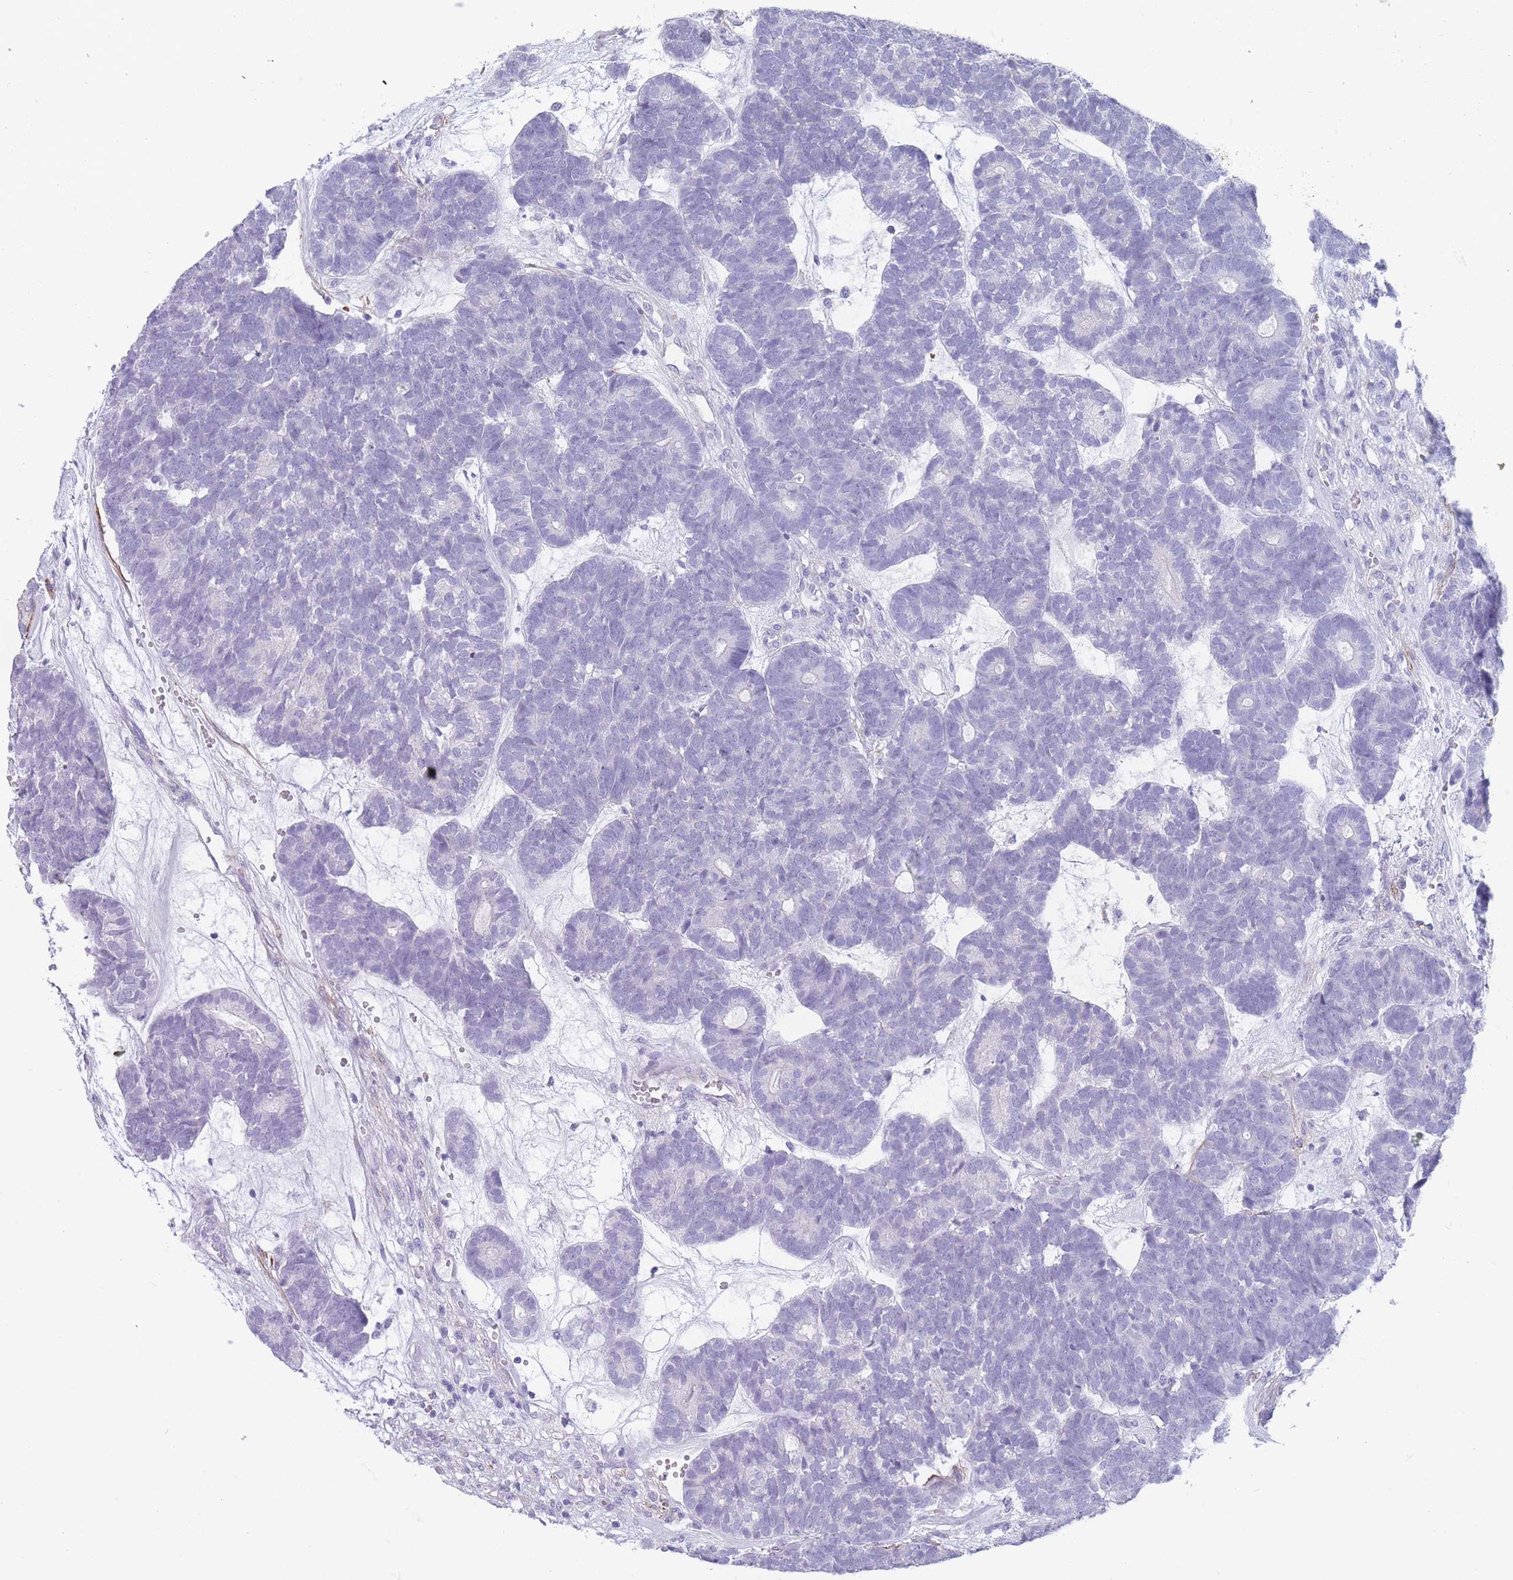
{"staining": {"intensity": "negative", "quantity": "none", "location": "none"}, "tissue": "head and neck cancer", "cell_type": "Tumor cells", "image_type": "cancer", "snomed": [{"axis": "morphology", "description": "Adenocarcinoma, NOS"}, {"axis": "topography", "description": "Head-Neck"}], "caption": "Adenocarcinoma (head and neck) stained for a protein using immunohistochemistry (IHC) displays no positivity tumor cells.", "gene": "FPGS", "patient": {"sex": "female", "age": 81}}